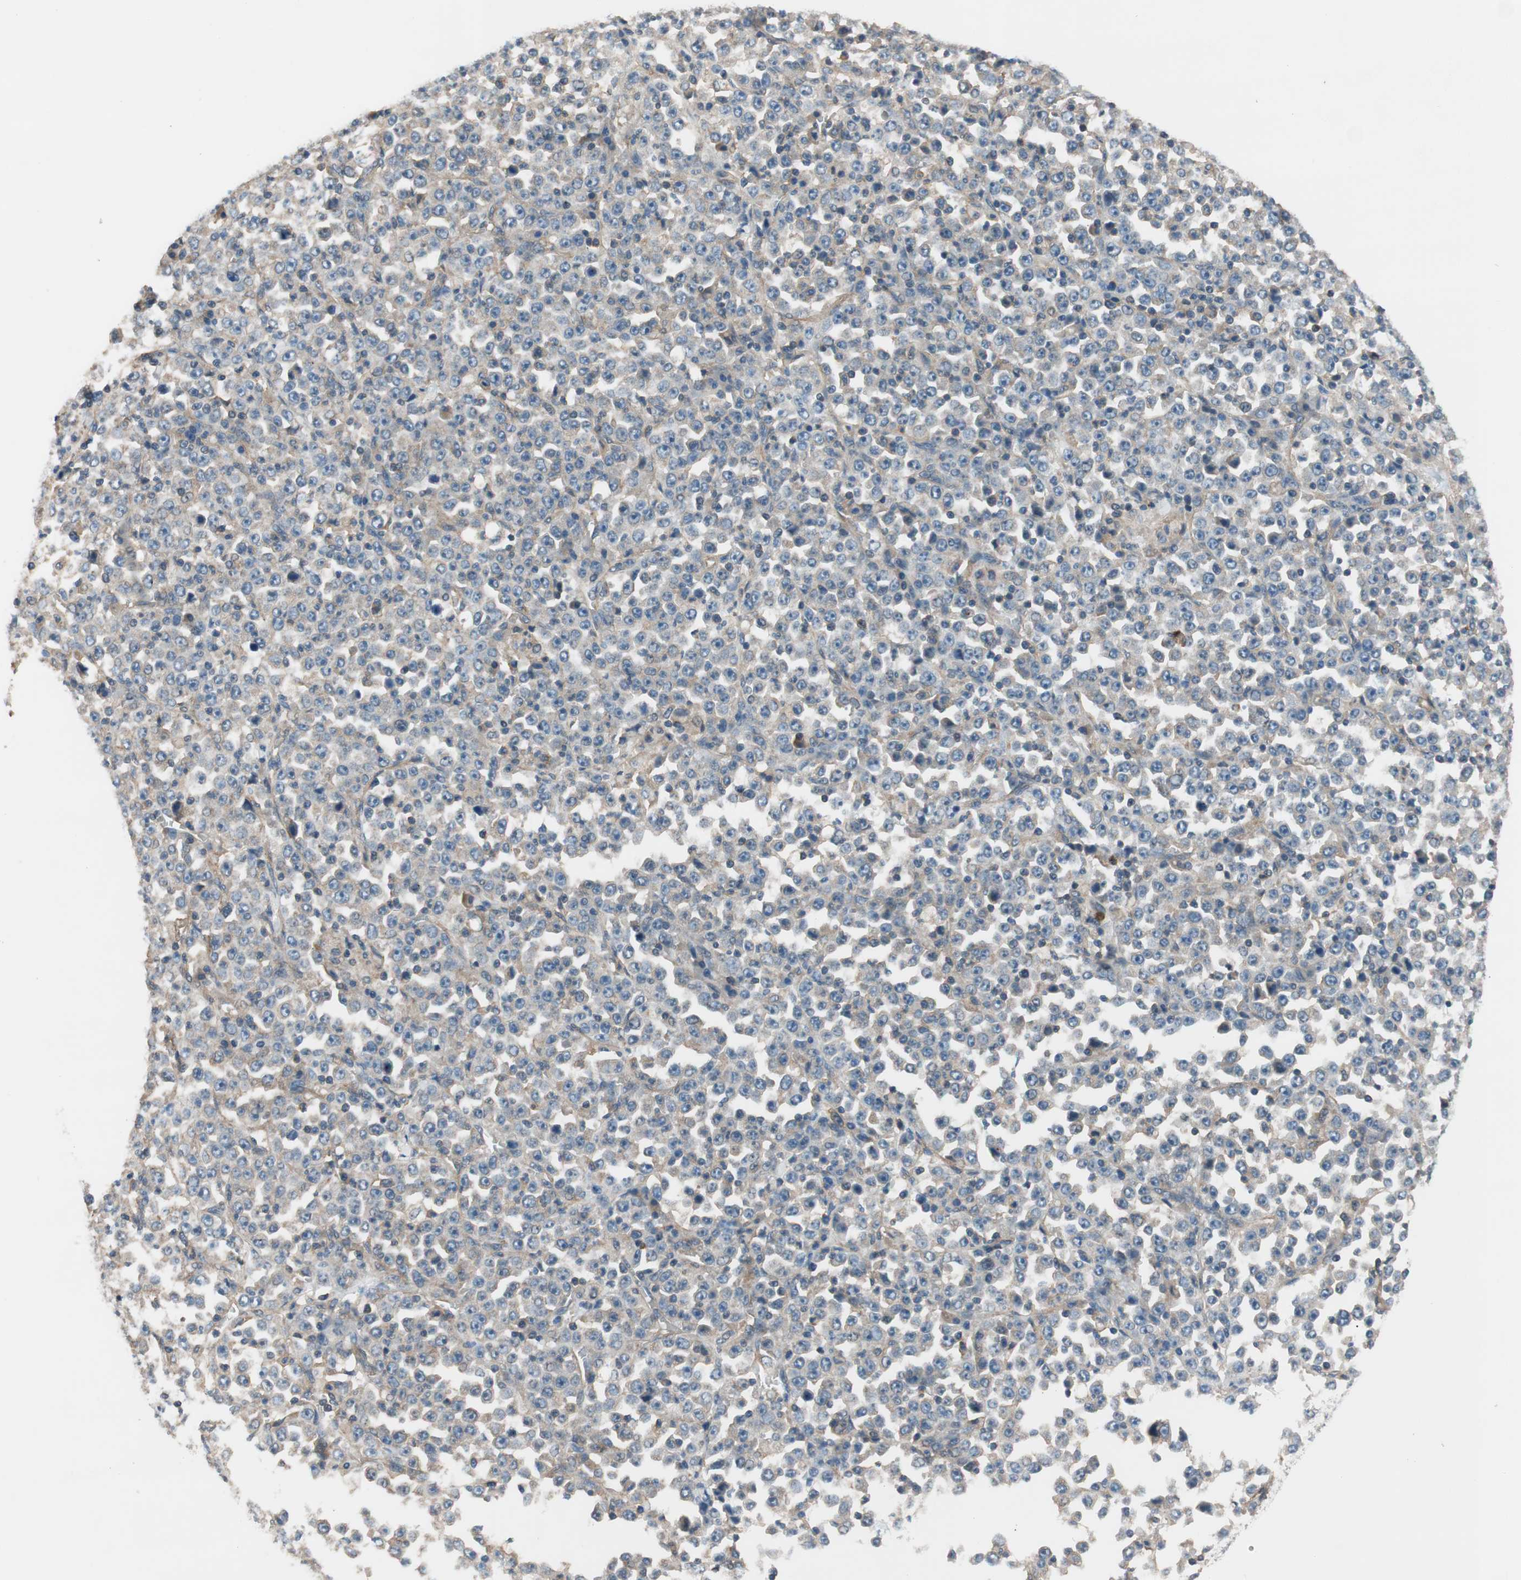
{"staining": {"intensity": "weak", "quantity": "<25%", "location": "cytoplasmic/membranous"}, "tissue": "stomach cancer", "cell_type": "Tumor cells", "image_type": "cancer", "snomed": [{"axis": "morphology", "description": "Normal tissue, NOS"}, {"axis": "morphology", "description": "Adenocarcinoma, NOS"}, {"axis": "topography", "description": "Stomach, upper"}, {"axis": "topography", "description": "Stomach"}], "caption": "There is no significant positivity in tumor cells of stomach cancer (adenocarcinoma).", "gene": "CALML3", "patient": {"sex": "male", "age": 59}}